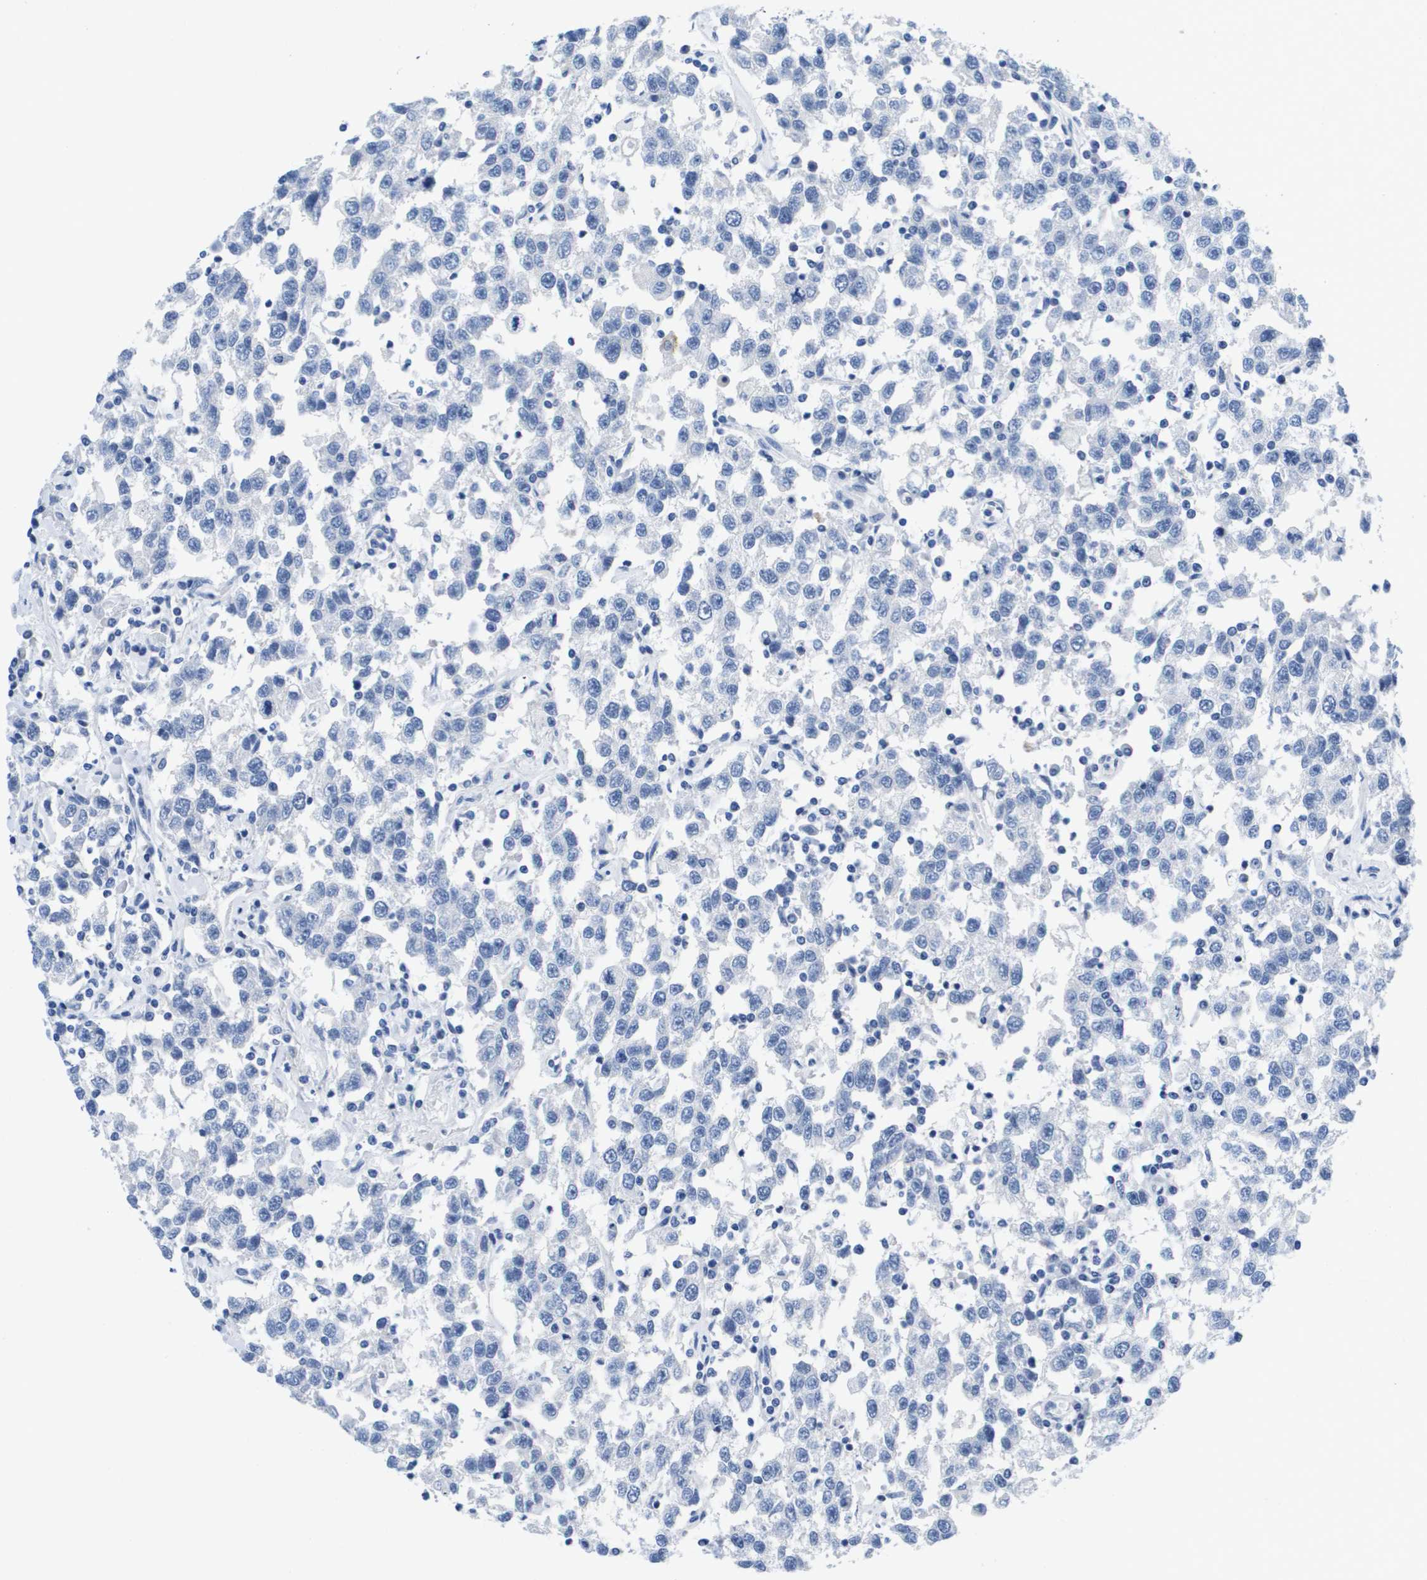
{"staining": {"intensity": "negative", "quantity": "none", "location": "none"}, "tissue": "testis cancer", "cell_type": "Tumor cells", "image_type": "cancer", "snomed": [{"axis": "morphology", "description": "Seminoma, NOS"}, {"axis": "topography", "description": "Testis"}], "caption": "Immunohistochemistry (IHC) image of human testis seminoma stained for a protein (brown), which displays no expression in tumor cells. The staining is performed using DAB brown chromogen with nuclei counter-stained in using hematoxylin.", "gene": "APOA1", "patient": {"sex": "male", "age": 41}}